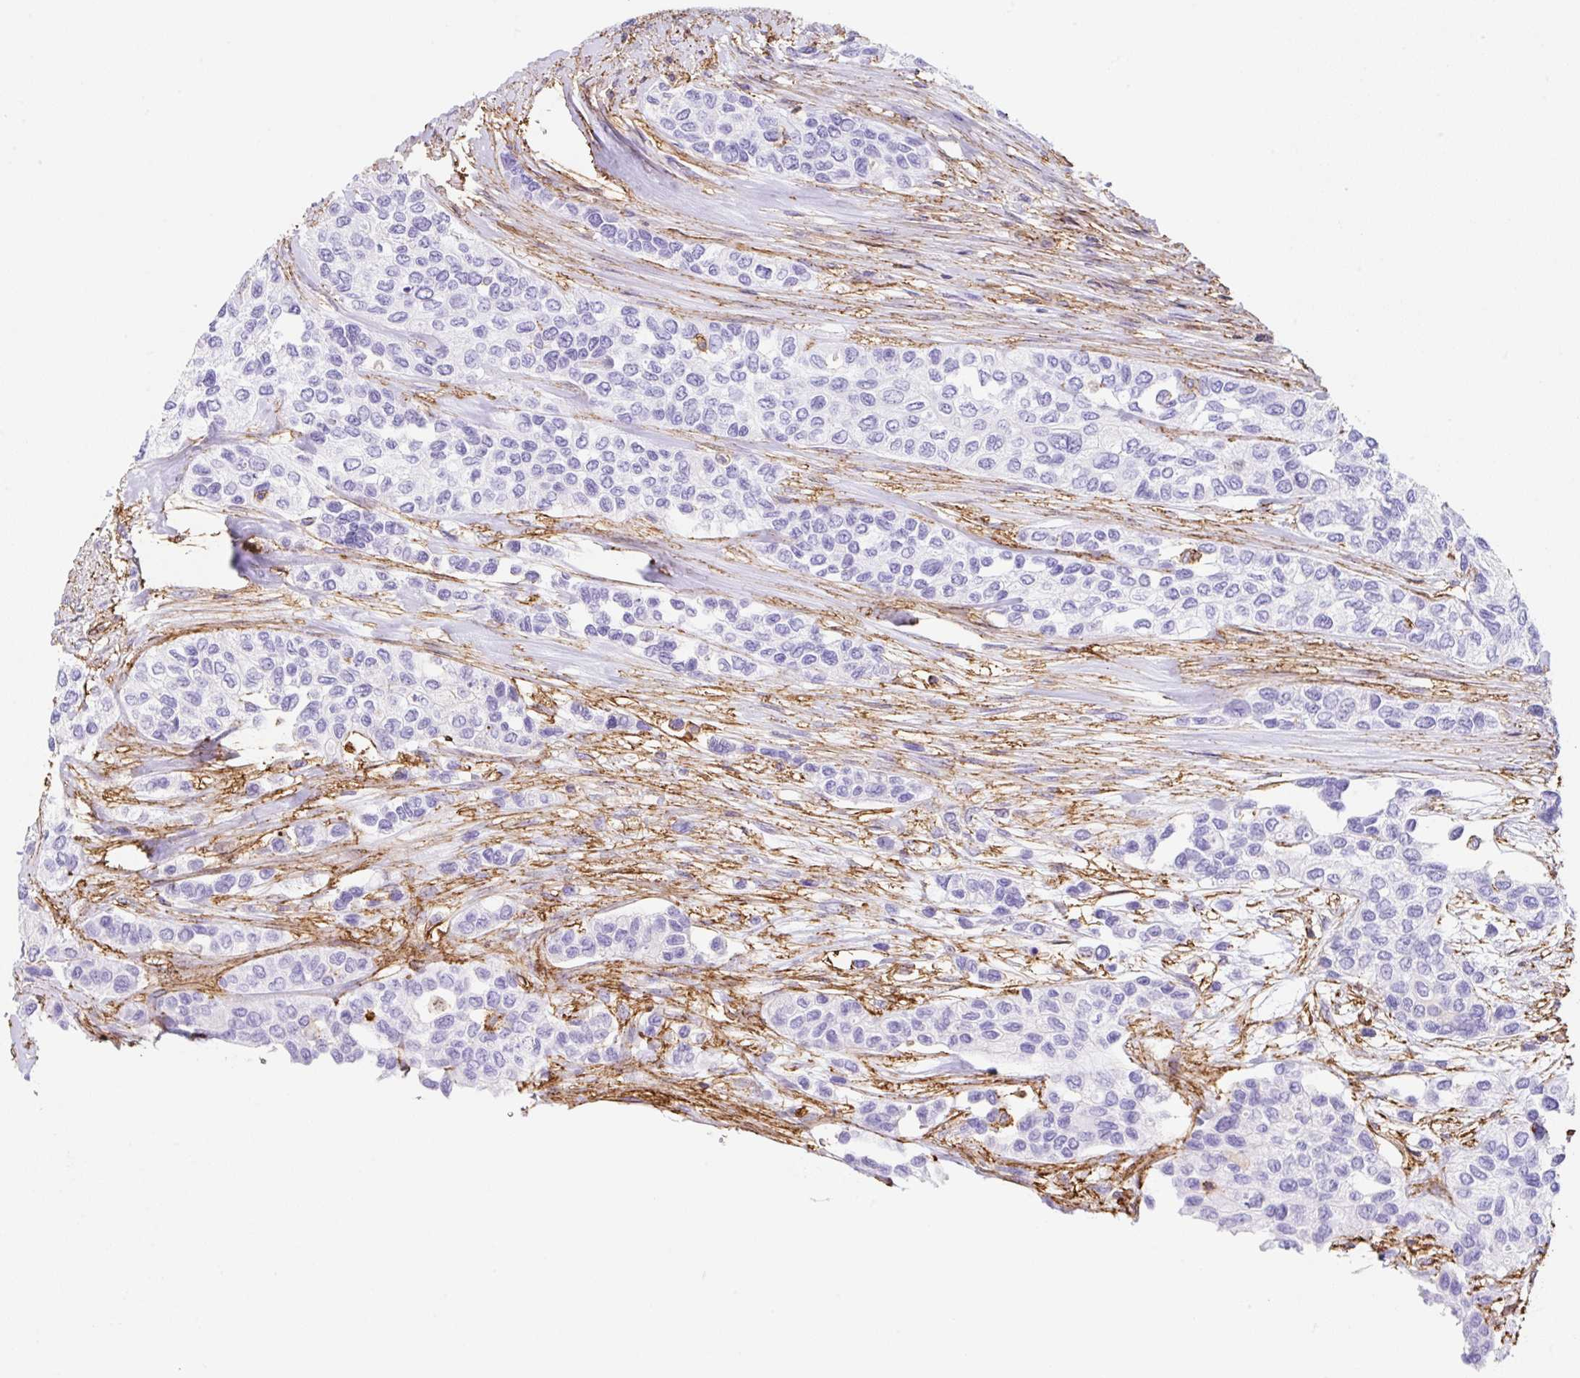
{"staining": {"intensity": "negative", "quantity": "none", "location": "none"}, "tissue": "urothelial cancer", "cell_type": "Tumor cells", "image_type": "cancer", "snomed": [{"axis": "morphology", "description": "Normal tissue, NOS"}, {"axis": "morphology", "description": "Urothelial carcinoma, High grade"}, {"axis": "topography", "description": "Vascular tissue"}, {"axis": "topography", "description": "Urinary bladder"}], "caption": "Image shows no protein positivity in tumor cells of urothelial cancer tissue.", "gene": "MTTP", "patient": {"sex": "female", "age": 56}}